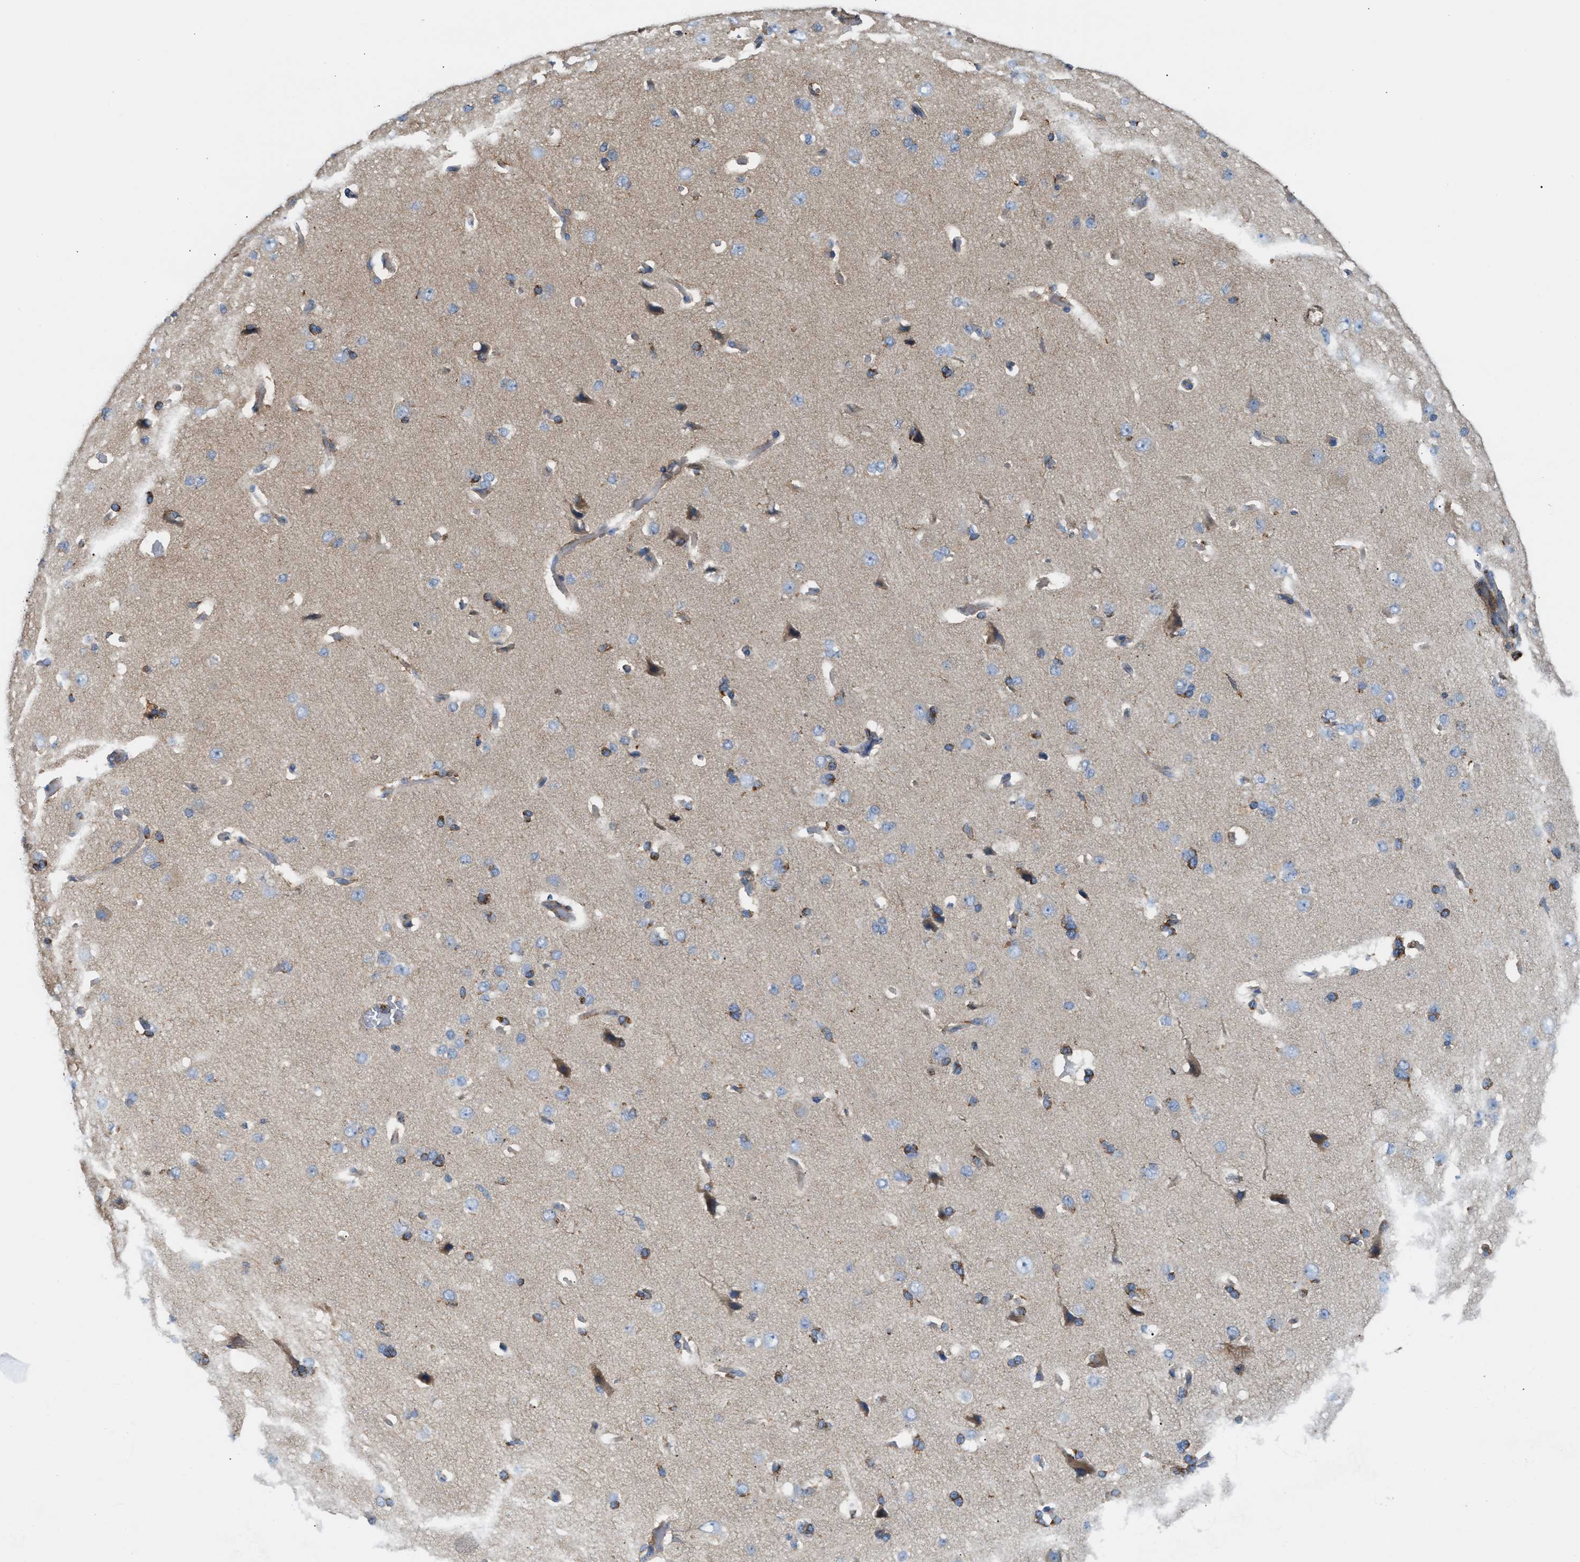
{"staining": {"intensity": "weak", "quantity": ">75%", "location": "cytoplasmic/membranous"}, "tissue": "cerebral cortex", "cell_type": "Endothelial cells", "image_type": "normal", "snomed": [{"axis": "morphology", "description": "Normal tissue, NOS"}, {"axis": "topography", "description": "Cerebral cortex"}], "caption": "This is an image of immunohistochemistry (IHC) staining of normal cerebral cortex, which shows weak staining in the cytoplasmic/membranous of endothelial cells.", "gene": "TBC1D15", "patient": {"sex": "male", "age": 62}}